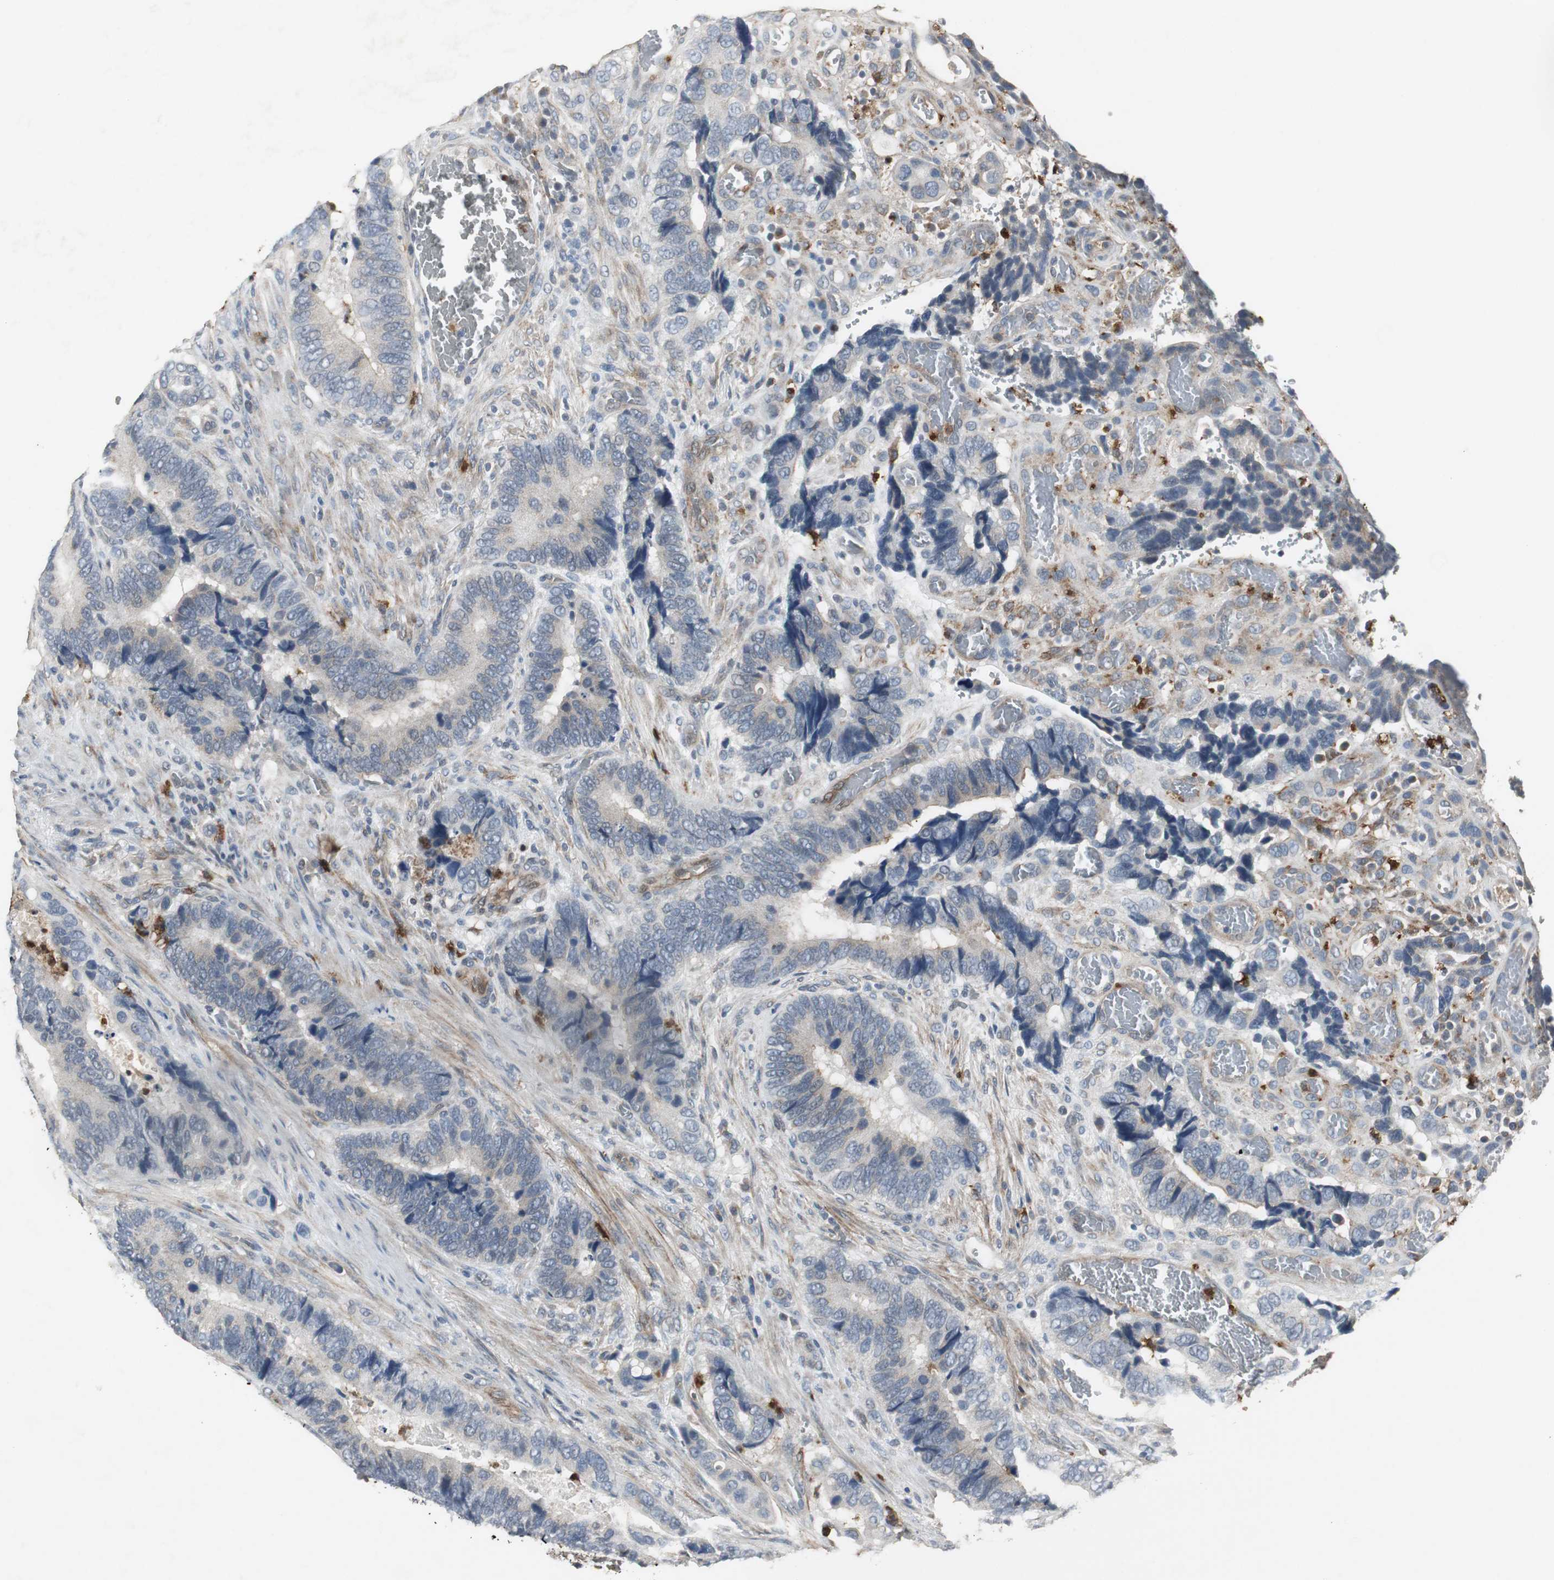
{"staining": {"intensity": "weak", "quantity": "25%-75%", "location": "cytoplasmic/membranous"}, "tissue": "colorectal cancer", "cell_type": "Tumor cells", "image_type": "cancer", "snomed": [{"axis": "morphology", "description": "Adenocarcinoma, NOS"}, {"axis": "topography", "description": "Colon"}], "caption": "Colorectal adenocarcinoma stained with DAB immunohistochemistry (IHC) exhibits low levels of weak cytoplasmic/membranous expression in about 25%-75% of tumor cells. (brown staining indicates protein expression, while blue staining denotes nuclei).", "gene": "JTB", "patient": {"sex": "male", "age": 72}}